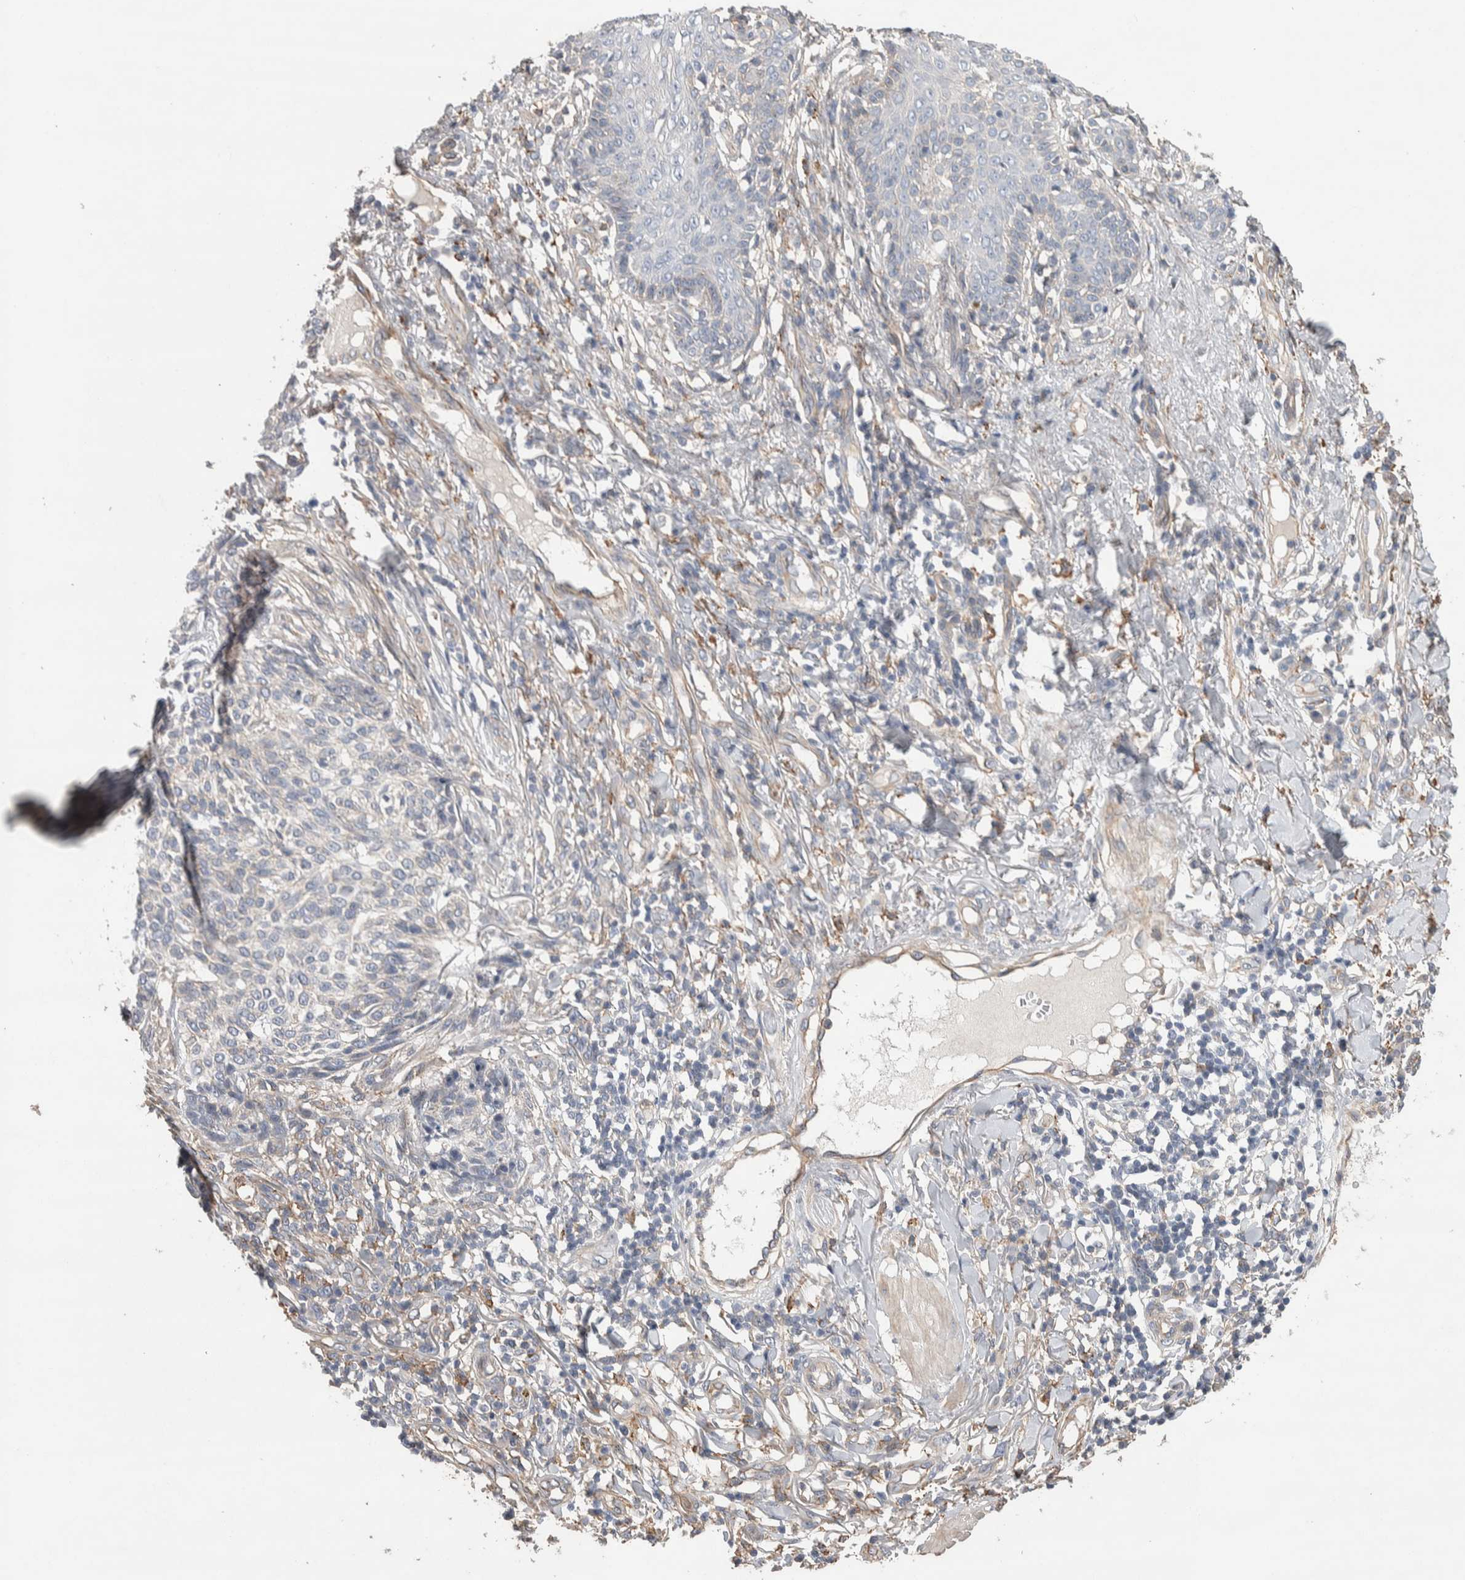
{"staining": {"intensity": "negative", "quantity": "none", "location": "none"}, "tissue": "skin cancer", "cell_type": "Tumor cells", "image_type": "cancer", "snomed": [{"axis": "morphology", "description": "Basal cell carcinoma"}, {"axis": "topography", "description": "Skin"}], "caption": "Immunohistochemistry (IHC) image of neoplastic tissue: human skin cancer (basal cell carcinoma) stained with DAB (3,3'-diaminobenzidine) exhibits no significant protein staining in tumor cells.", "gene": "GCNA", "patient": {"sex": "female", "age": 64}}